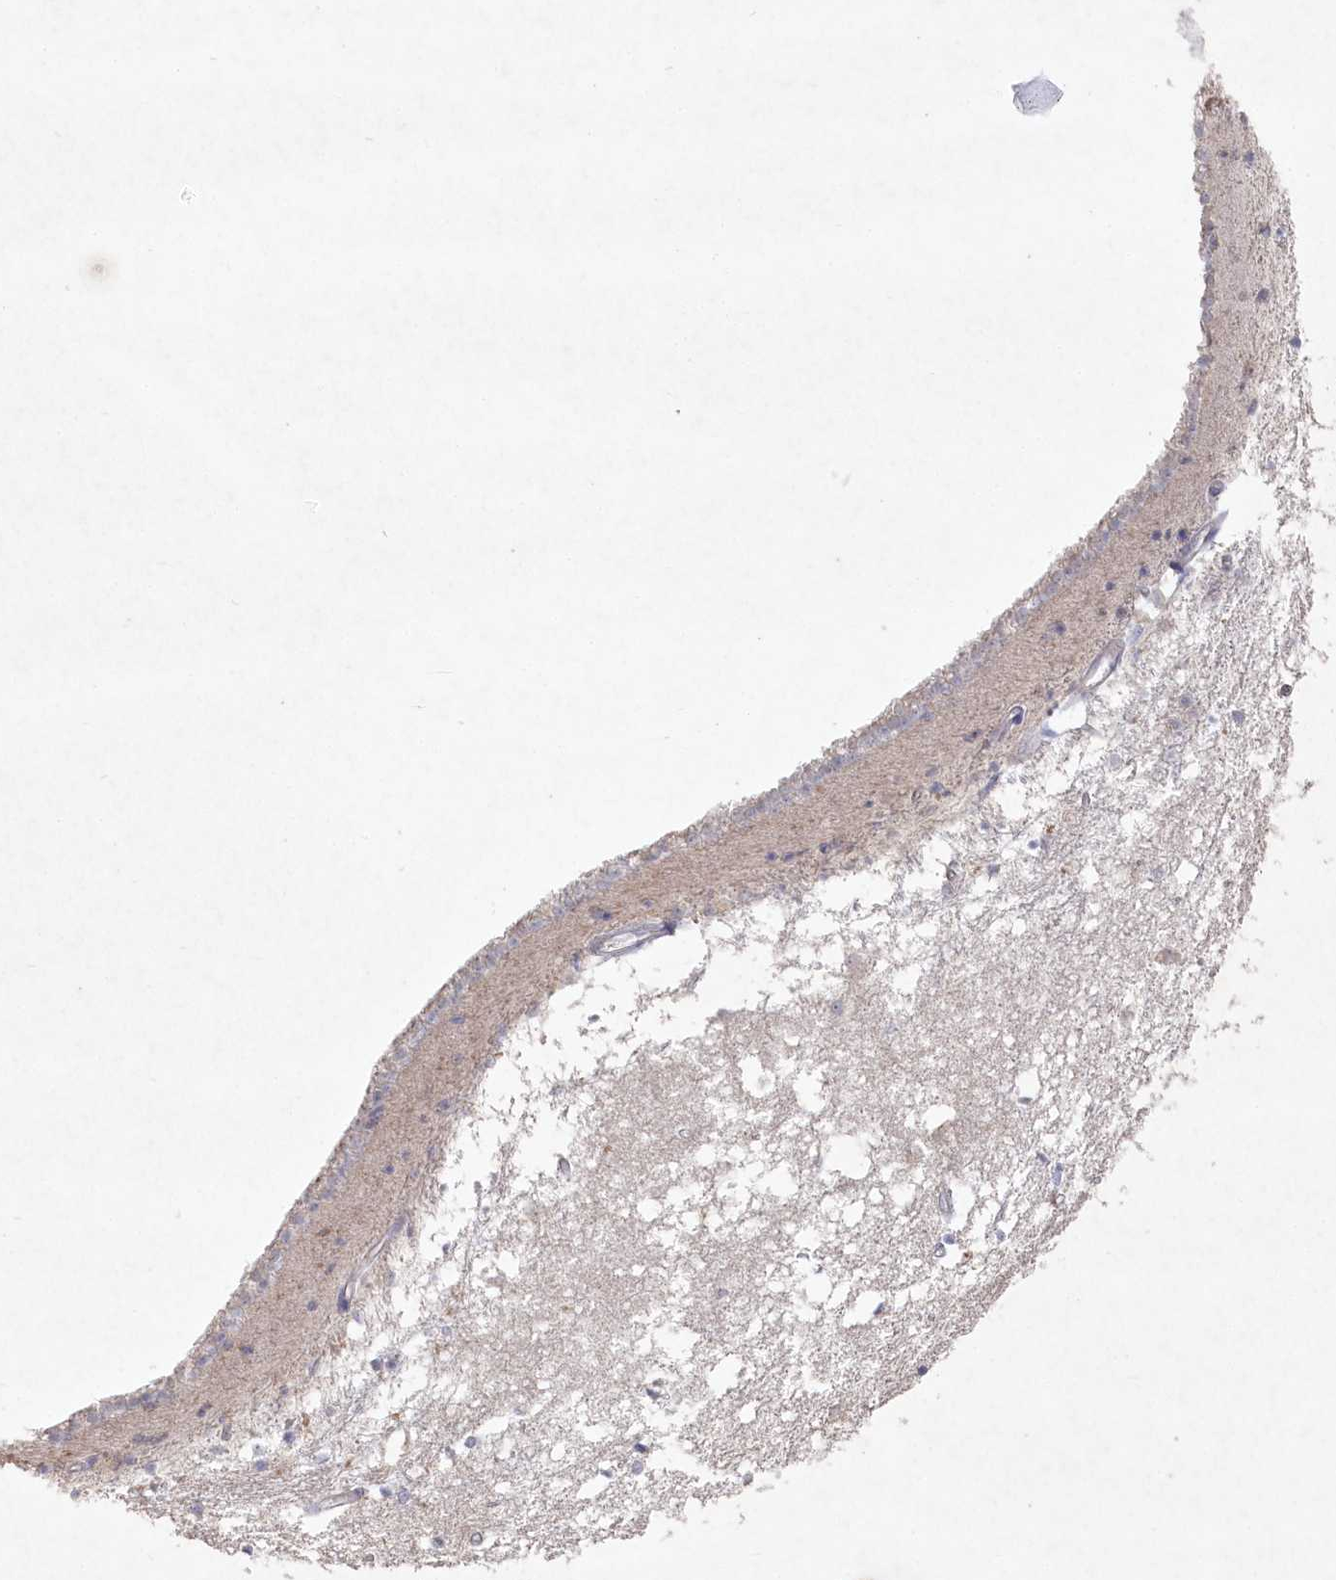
{"staining": {"intensity": "negative", "quantity": "none", "location": "none"}, "tissue": "caudate", "cell_type": "Glial cells", "image_type": "normal", "snomed": [{"axis": "morphology", "description": "Normal tissue, NOS"}, {"axis": "topography", "description": "Lateral ventricle wall"}], "caption": "Immunohistochemistry (IHC) photomicrograph of normal caudate stained for a protein (brown), which displays no staining in glial cells. (DAB immunohistochemistry (IHC) visualized using brightfield microscopy, high magnification).", "gene": "TGFBRAP1", "patient": {"sex": "male", "age": 45}}